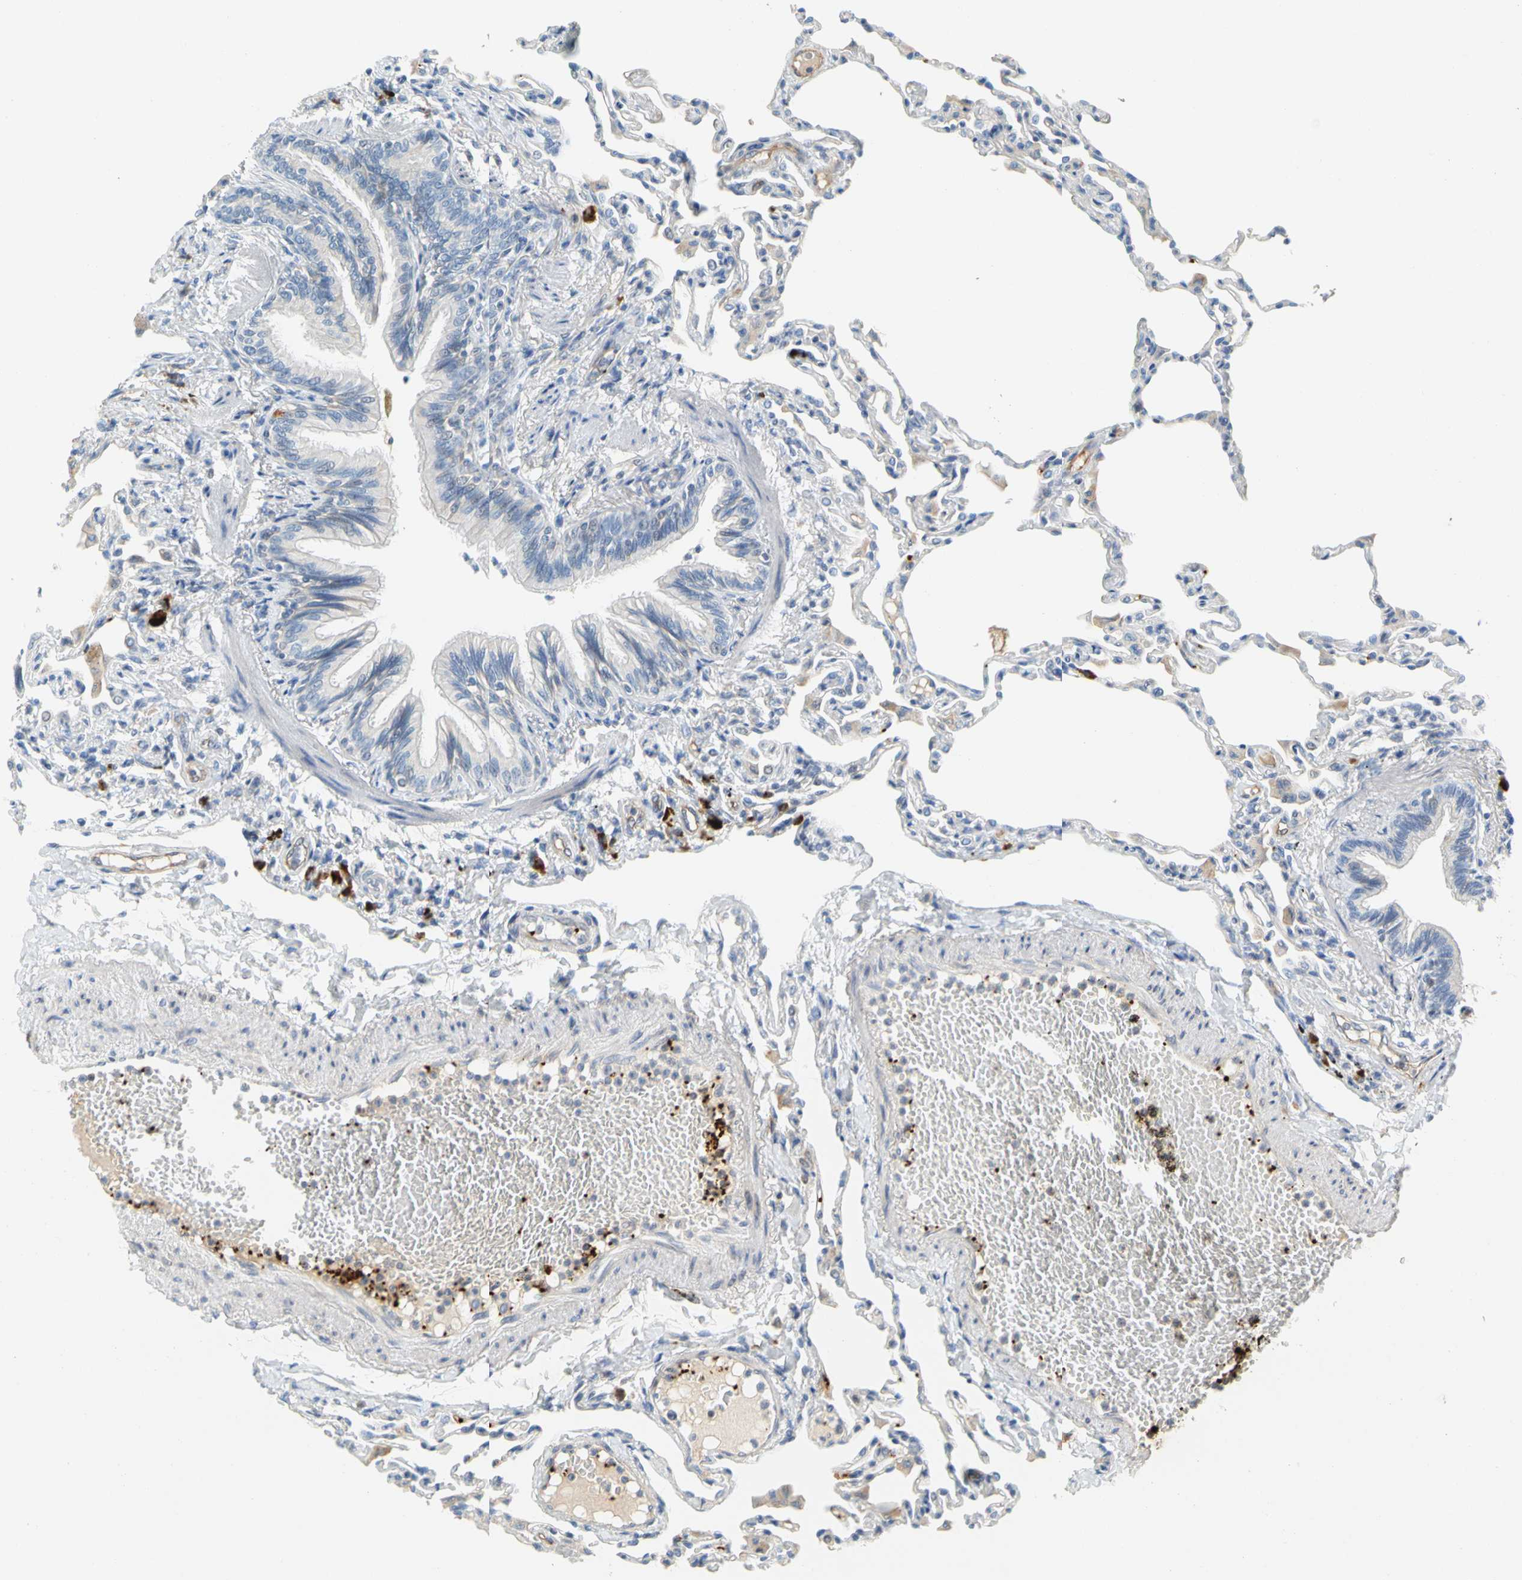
{"staining": {"intensity": "weak", "quantity": "<25%", "location": "cytoplasmic/membranous"}, "tissue": "lung", "cell_type": "Alveolar cells", "image_type": "normal", "snomed": [{"axis": "morphology", "description": "Normal tissue, NOS"}, {"axis": "topography", "description": "Lung"}], "caption": "Immunohistochemistry (IHC) of benign lung displays no staining in alveolar cells.", "gene": "ENSG00000288796", "patient": {"sex": "female", "age": 49}}